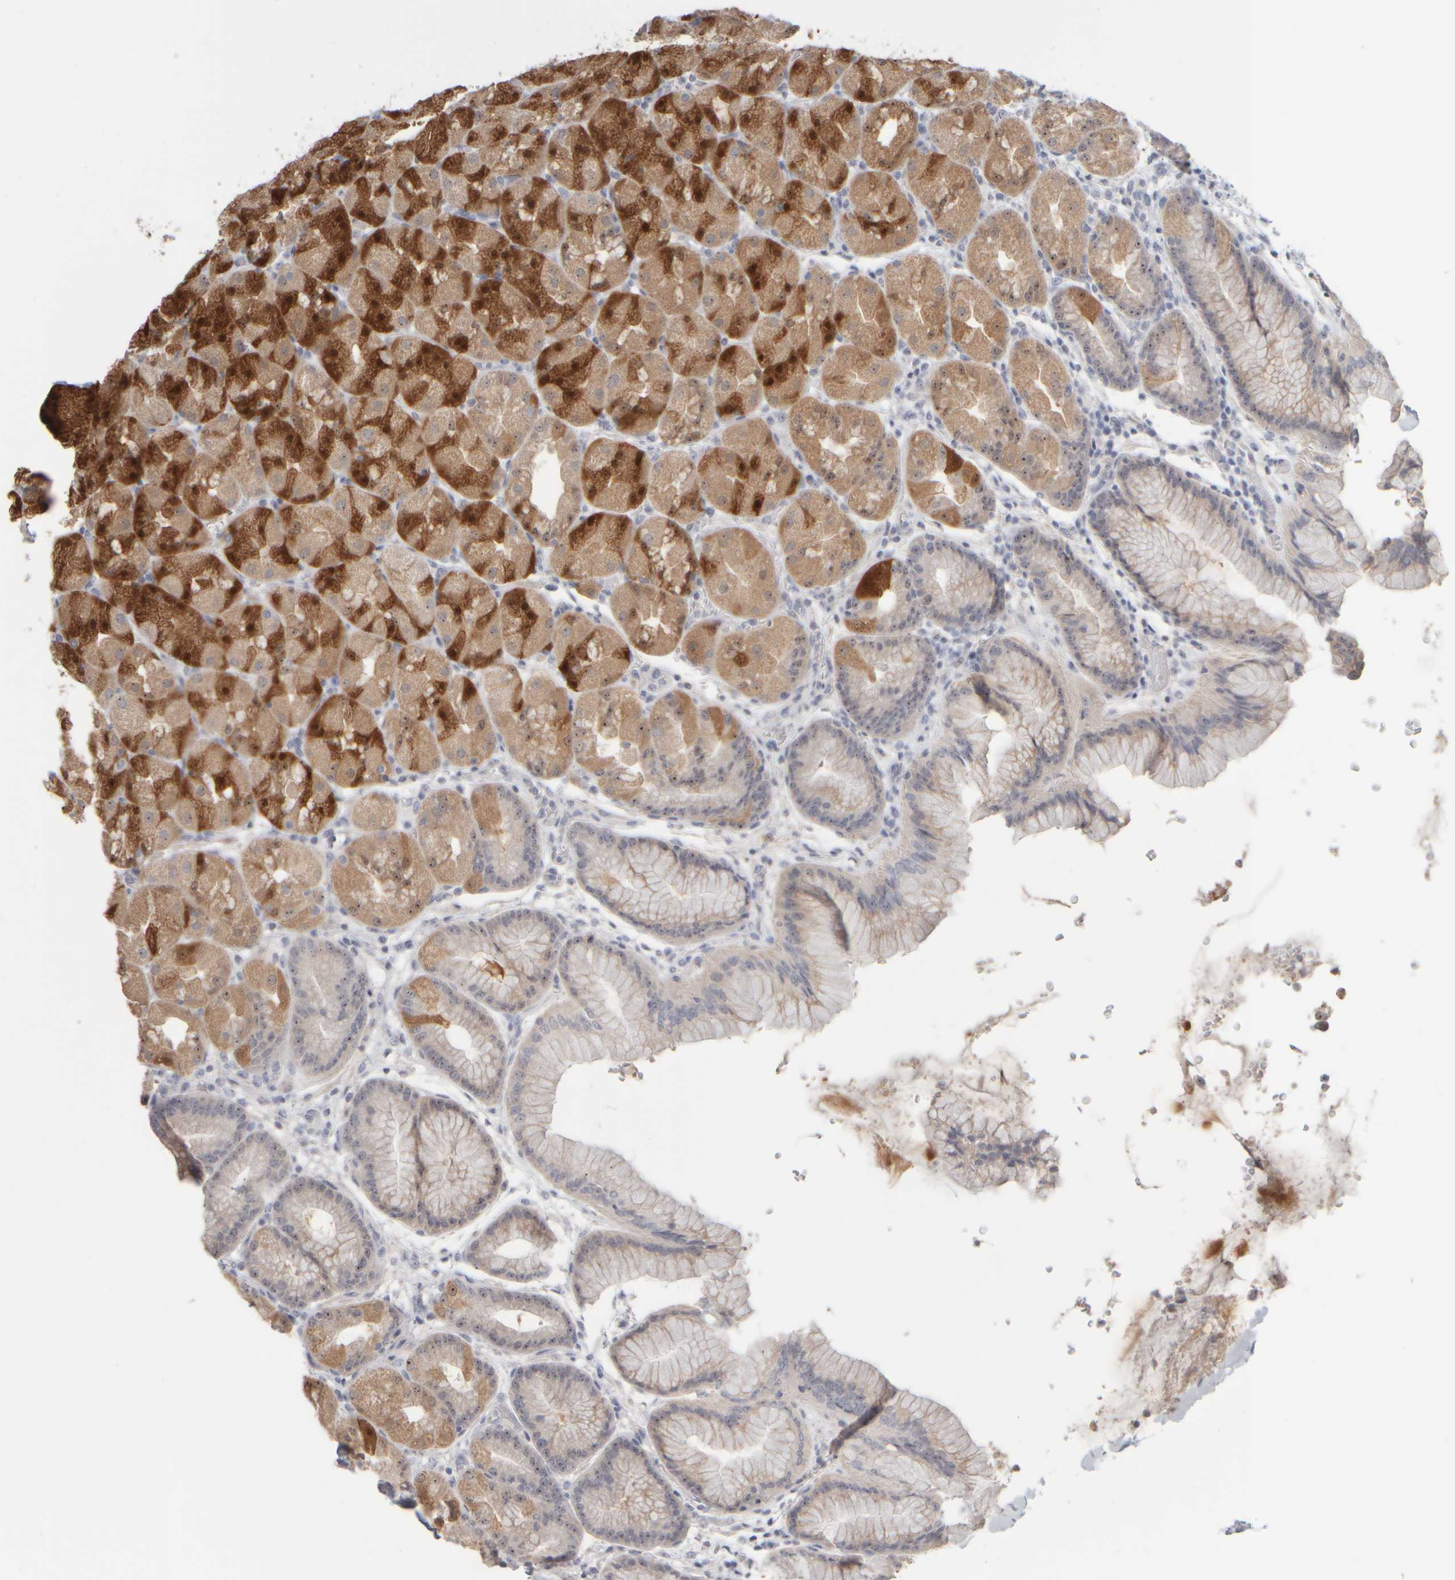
{"staining": {"intensity": "moderate", "quantity": "25%-75%", "location": "cytoplasmic/membranous,nuclear"}, "tissue": "stomach", "cell_type": "Glandular cells", "image_type": "normal", "snomed": [{"axis": "morphology", "description": "Normal tissue, NOS"}, {"axis": "topography", "description": "Stomach, upper"}, {"axis": "topography", "description": "Stomach"}], "caption": "High-magnification brightfield microscopy of unremarkable stomach stained with DAB (brown) and counterstained with hematoxylin (blue). glandular cells exhibit moderate cytoplasmic/membranous,nuclear positivity is identified in approximately25%-75% of cells.", "gene": "DCXR", "patient": {"sex": "male", "age": 48}}